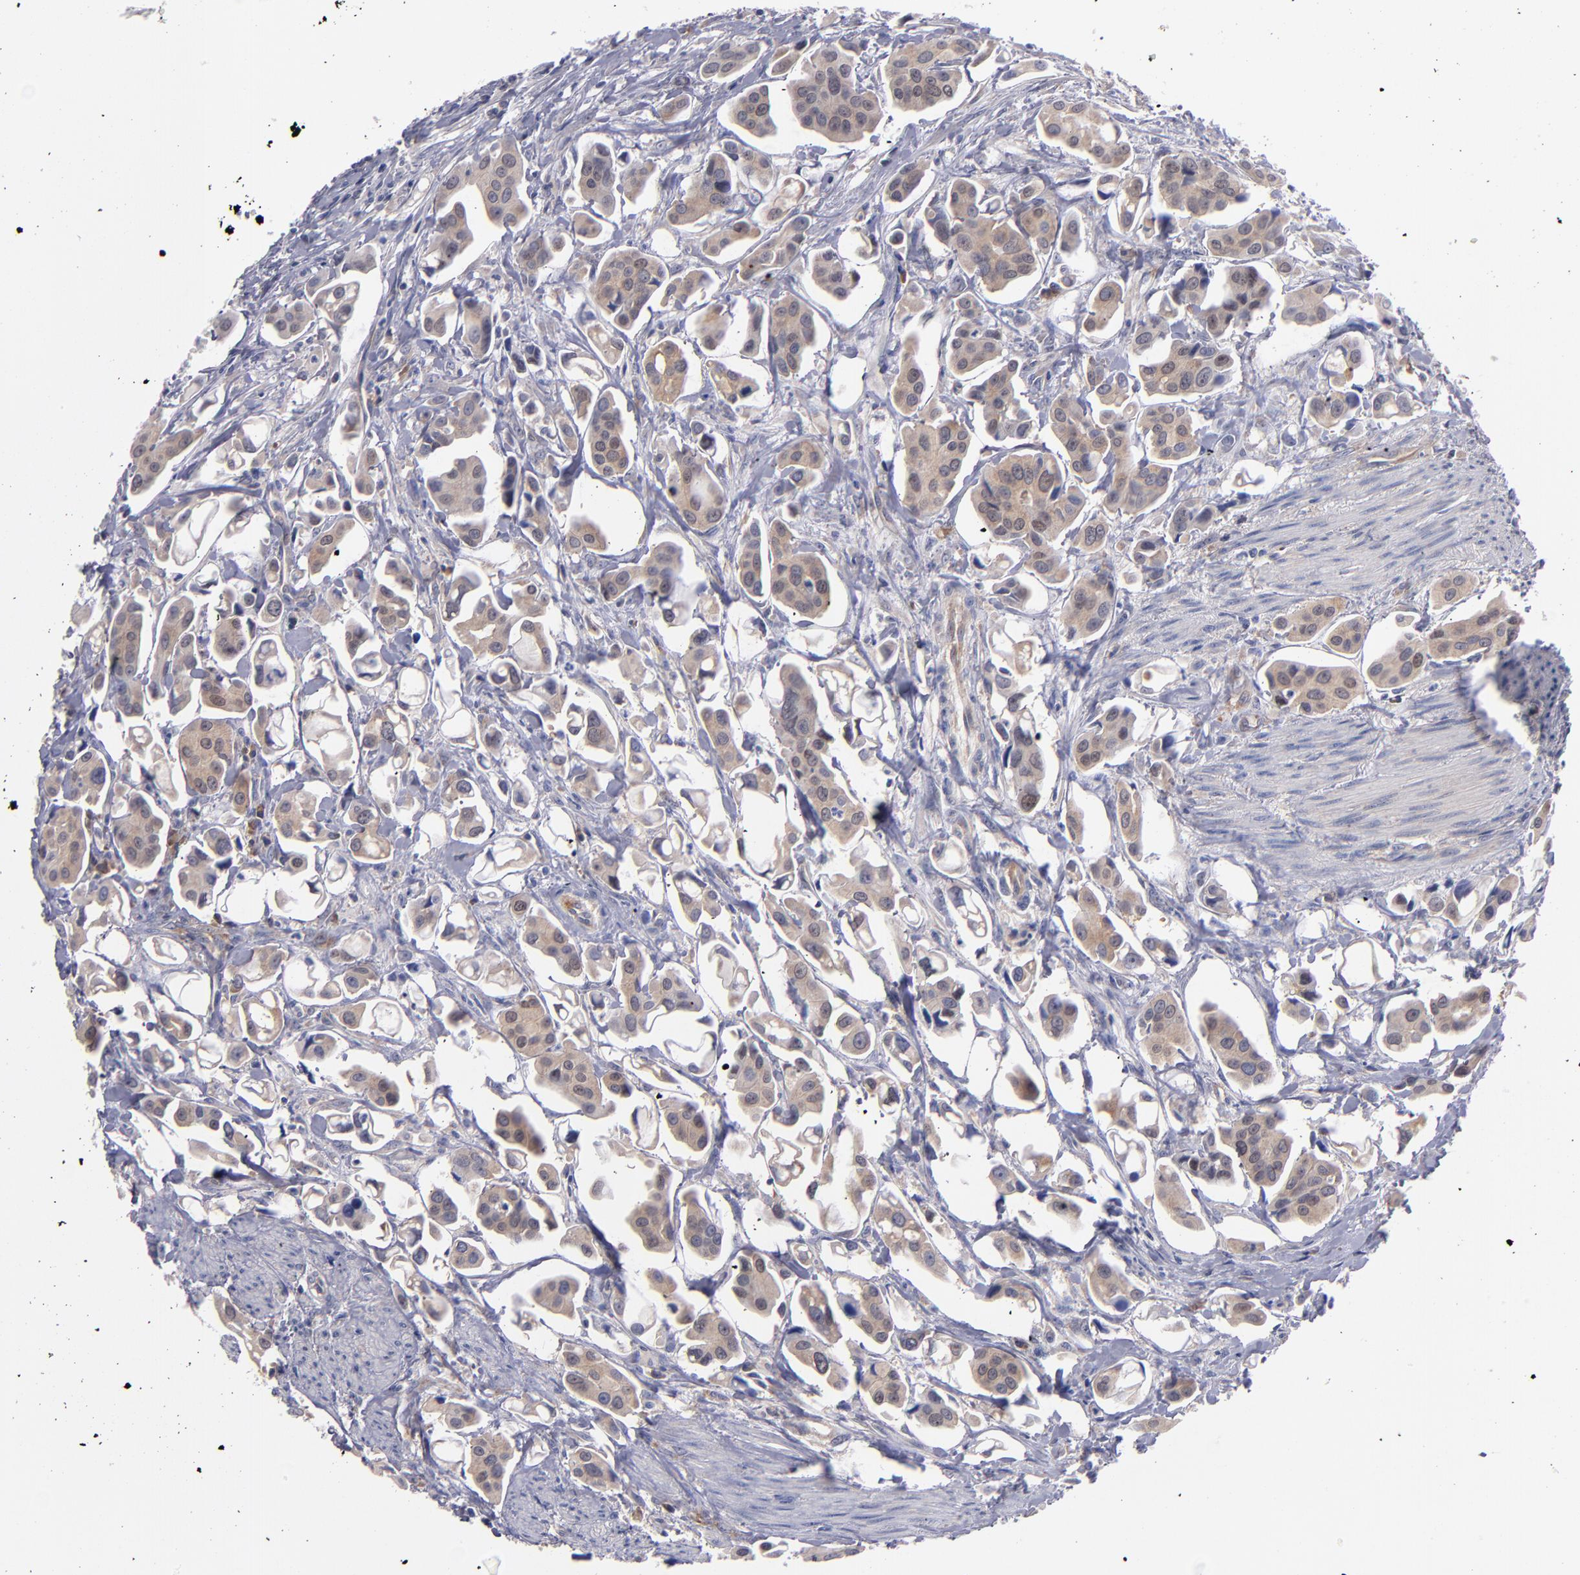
{"staining": {"intensity": "moderate", "quantity": ">75%", "location": "cytoplasmic/membranous"}, "tissue": "urothelial cancer", "cell_type": "Tumor cells", "image_type": "cancer", "snomed": [{"axis": "morphology", "description": "Urothelial carcinoma, High grade"}, {"axis": "topography", "description": "Urinary bladder"}], "caption": "Immunohistochemistry micrograph of neoplastic tissue: urothelial cancer stained using immunohistochemistry reveals medium levels of moderate protein expression localized specifically in the cytoplasmic/membranous of tumor cells, appearing as a cytoplasmic/membranous brown color.", "gene": "EIF3L", "patient": {"sex": "male", "age": 66}}